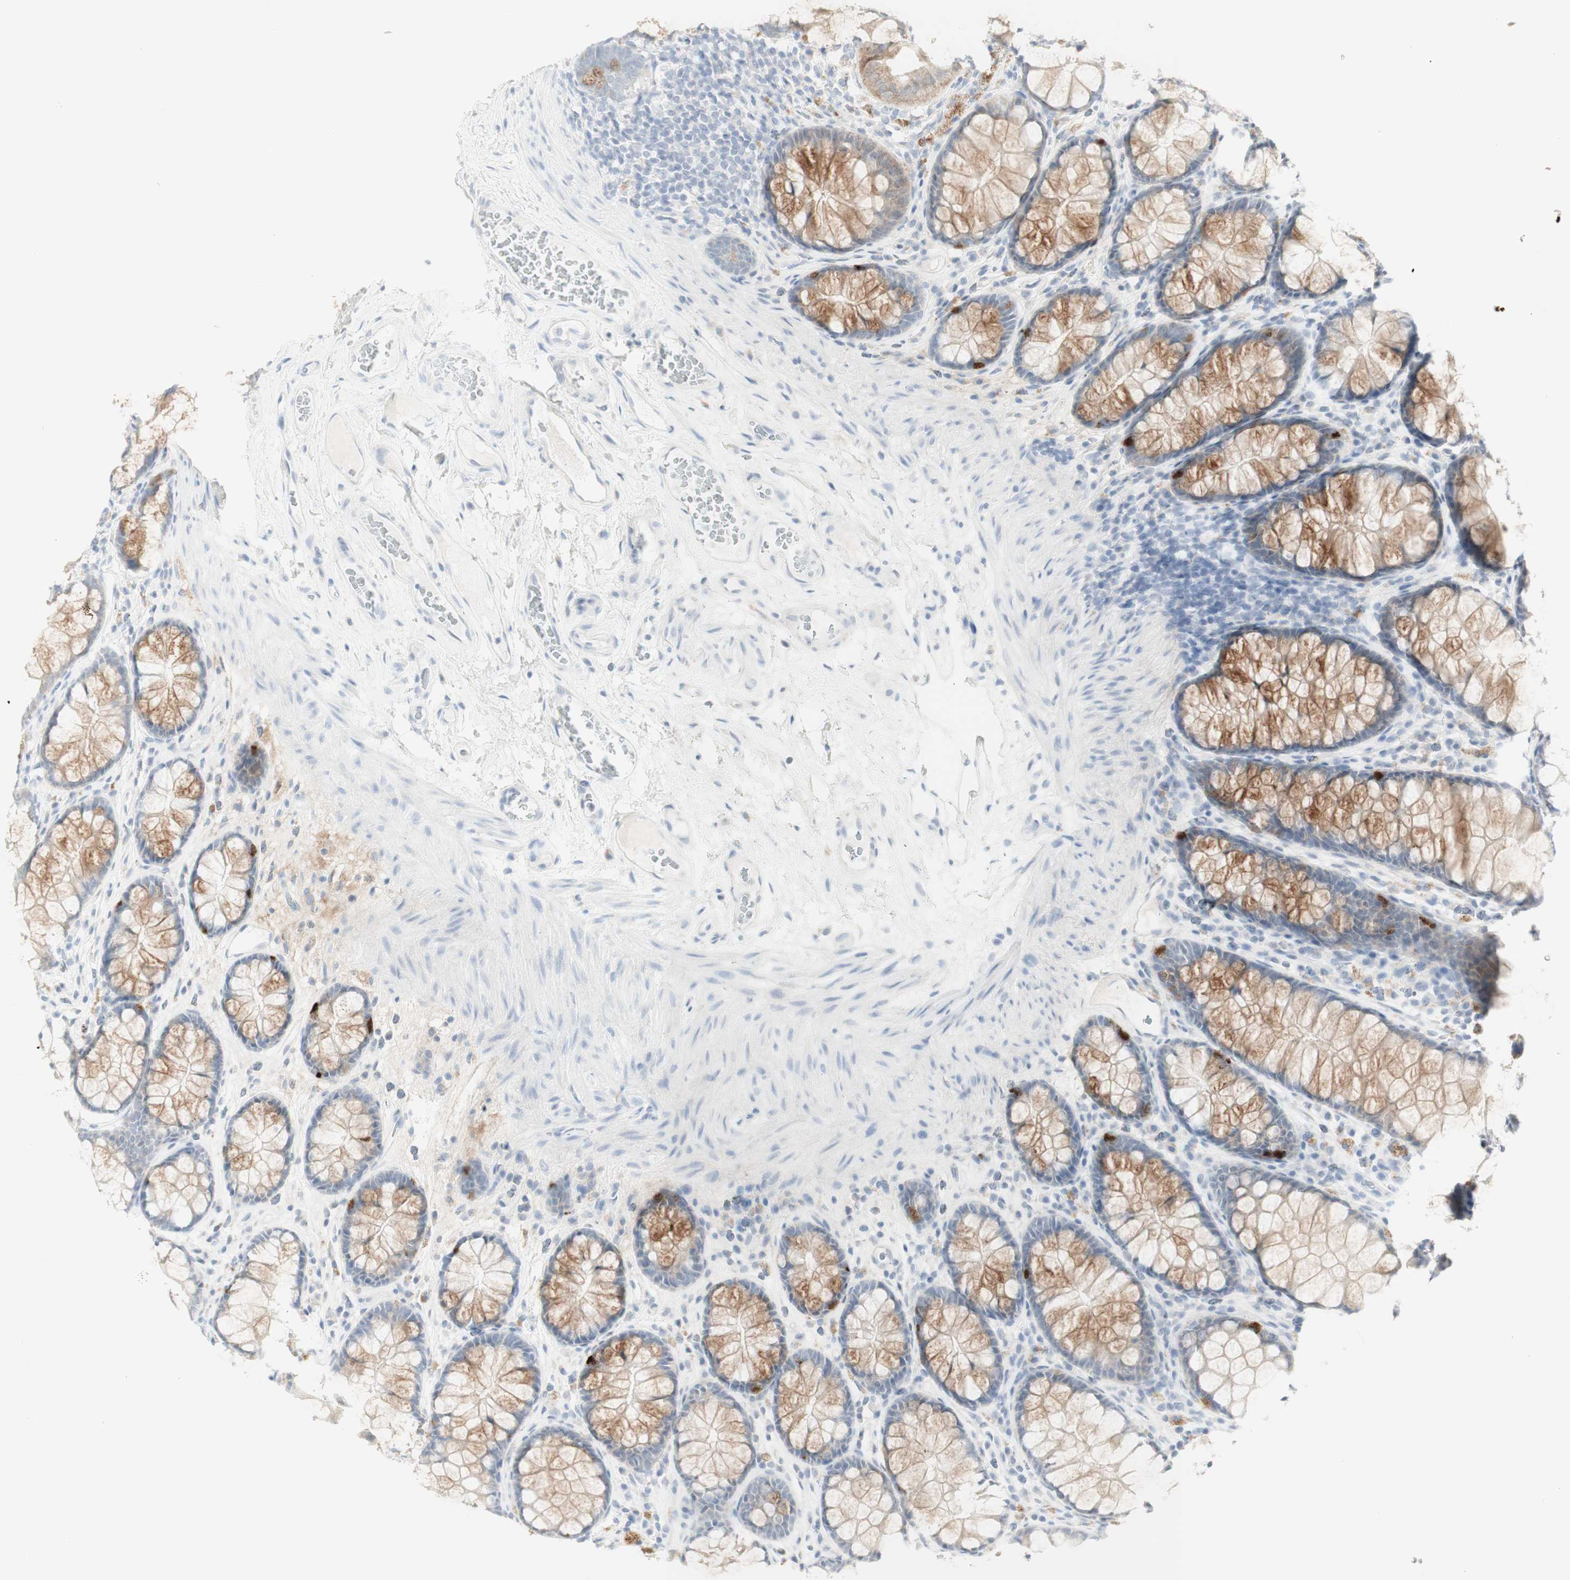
{"staining": {"intensity": "negative", "quantity": "none", "location": "none"}, "tissue": "colon", "cell_type": "Endothelial cells", "image_type": "normal", "snomed": [{"axis": "morphology", "description": "Normal tissue, NOS"}, {"axis": "topography", "description": "Colon"}], "caption": "IHC photomicrograph of unremarkable colon: human colon stained with DAB (3,3'-diaminobenzidine) demonstrates no significant protein expression in endothelial cells.", "gene": "MDK", "patient": {"sex": "female", "age": 55}}